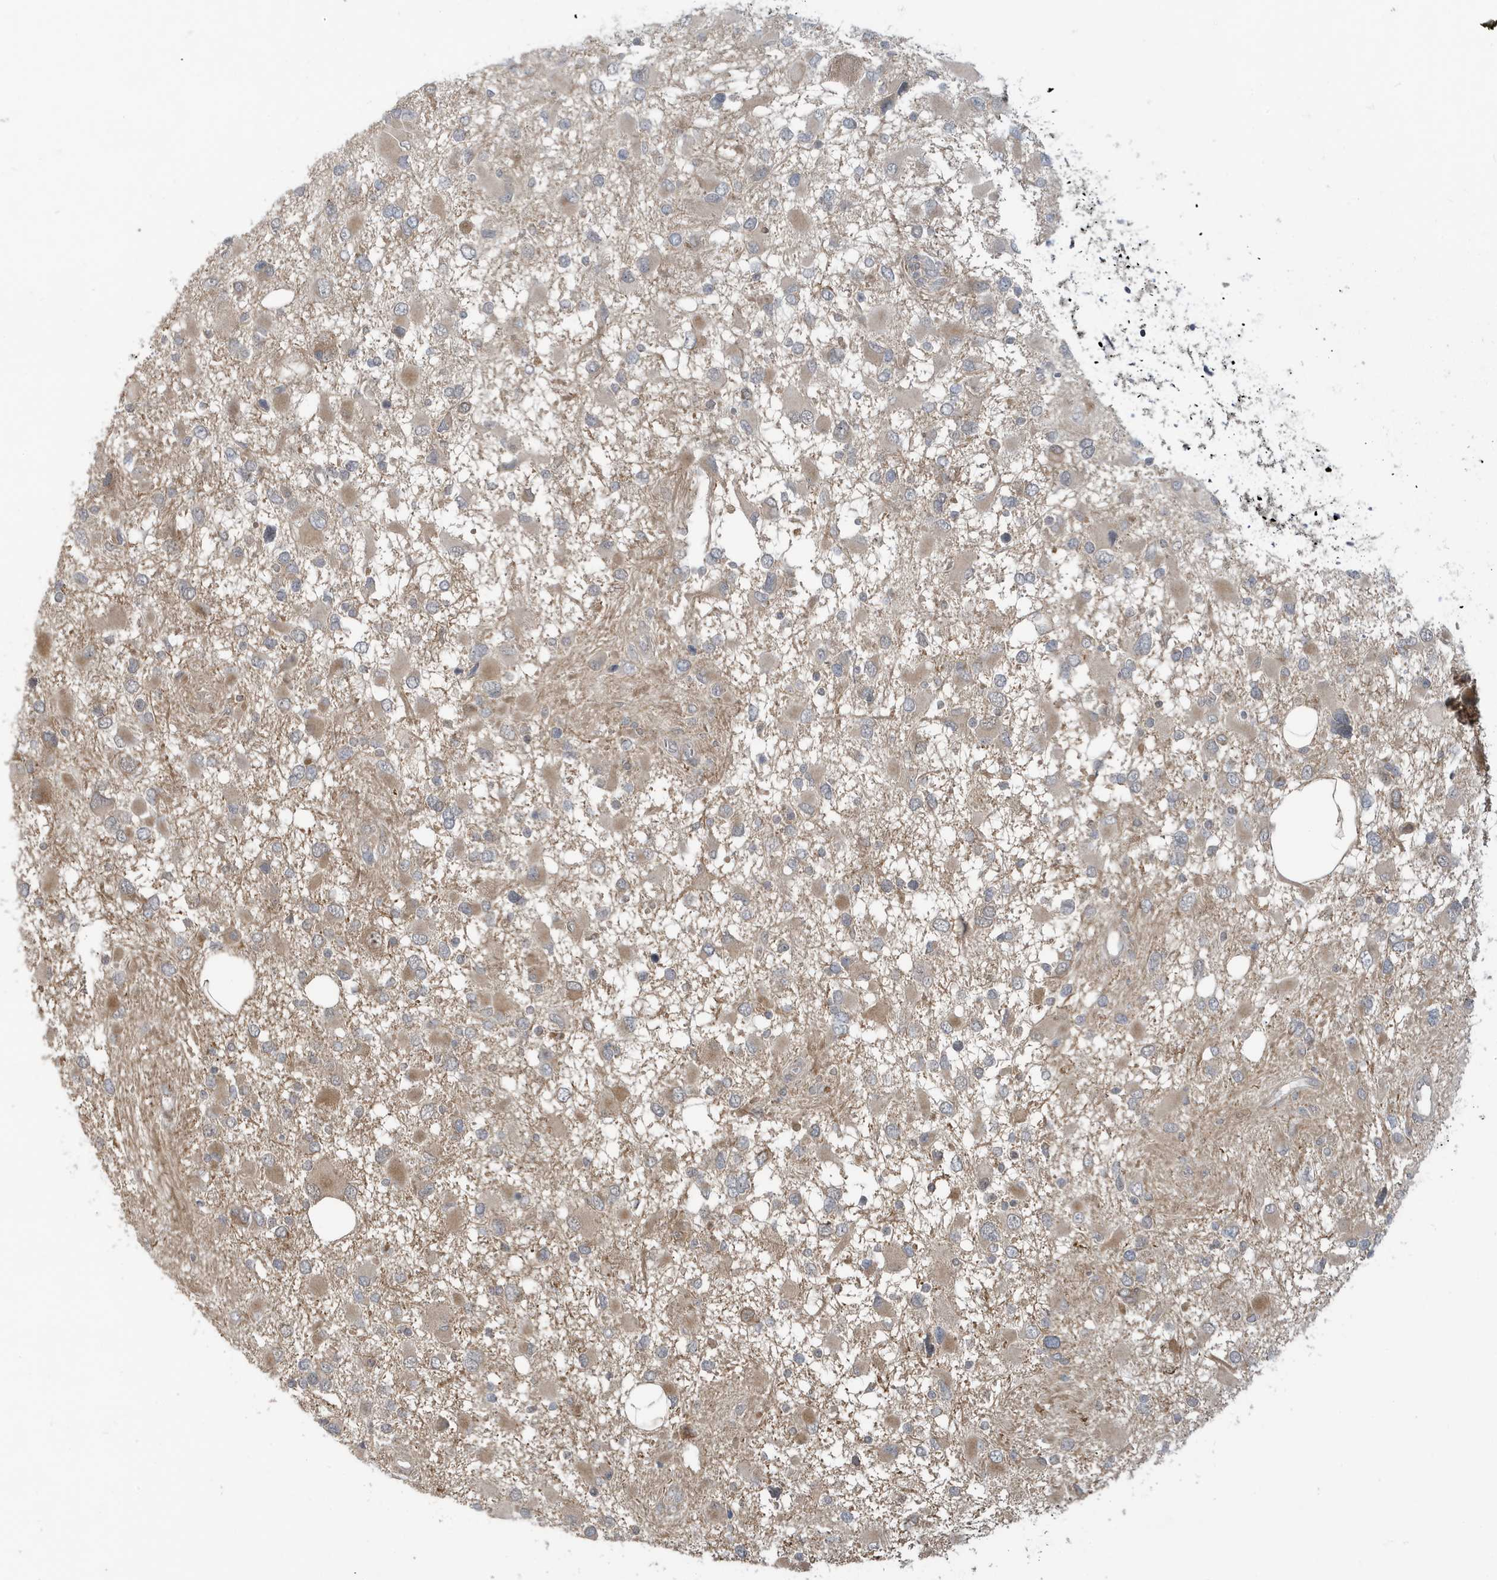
{"staining": {"intensity": "weak", "quantity": ">75%", "location": "cytoplasmic/membranous"}, "tissue": "glioma", "cell_type": "Tumor cells", "image_type": "cancer", "snomed": [{"axis": "morphology", "description": "Glioma, malignant, High grade"}, {"axis": "topography", "description": "Brain"}], "caption": "Protein staining demonstrates weak cytoplasmic/membranous staining in approximately >75% of tumor cells in malignant high-grade glioma.", "gene": "PRRT3", "patient": {"sex": "male", "age": 53}}